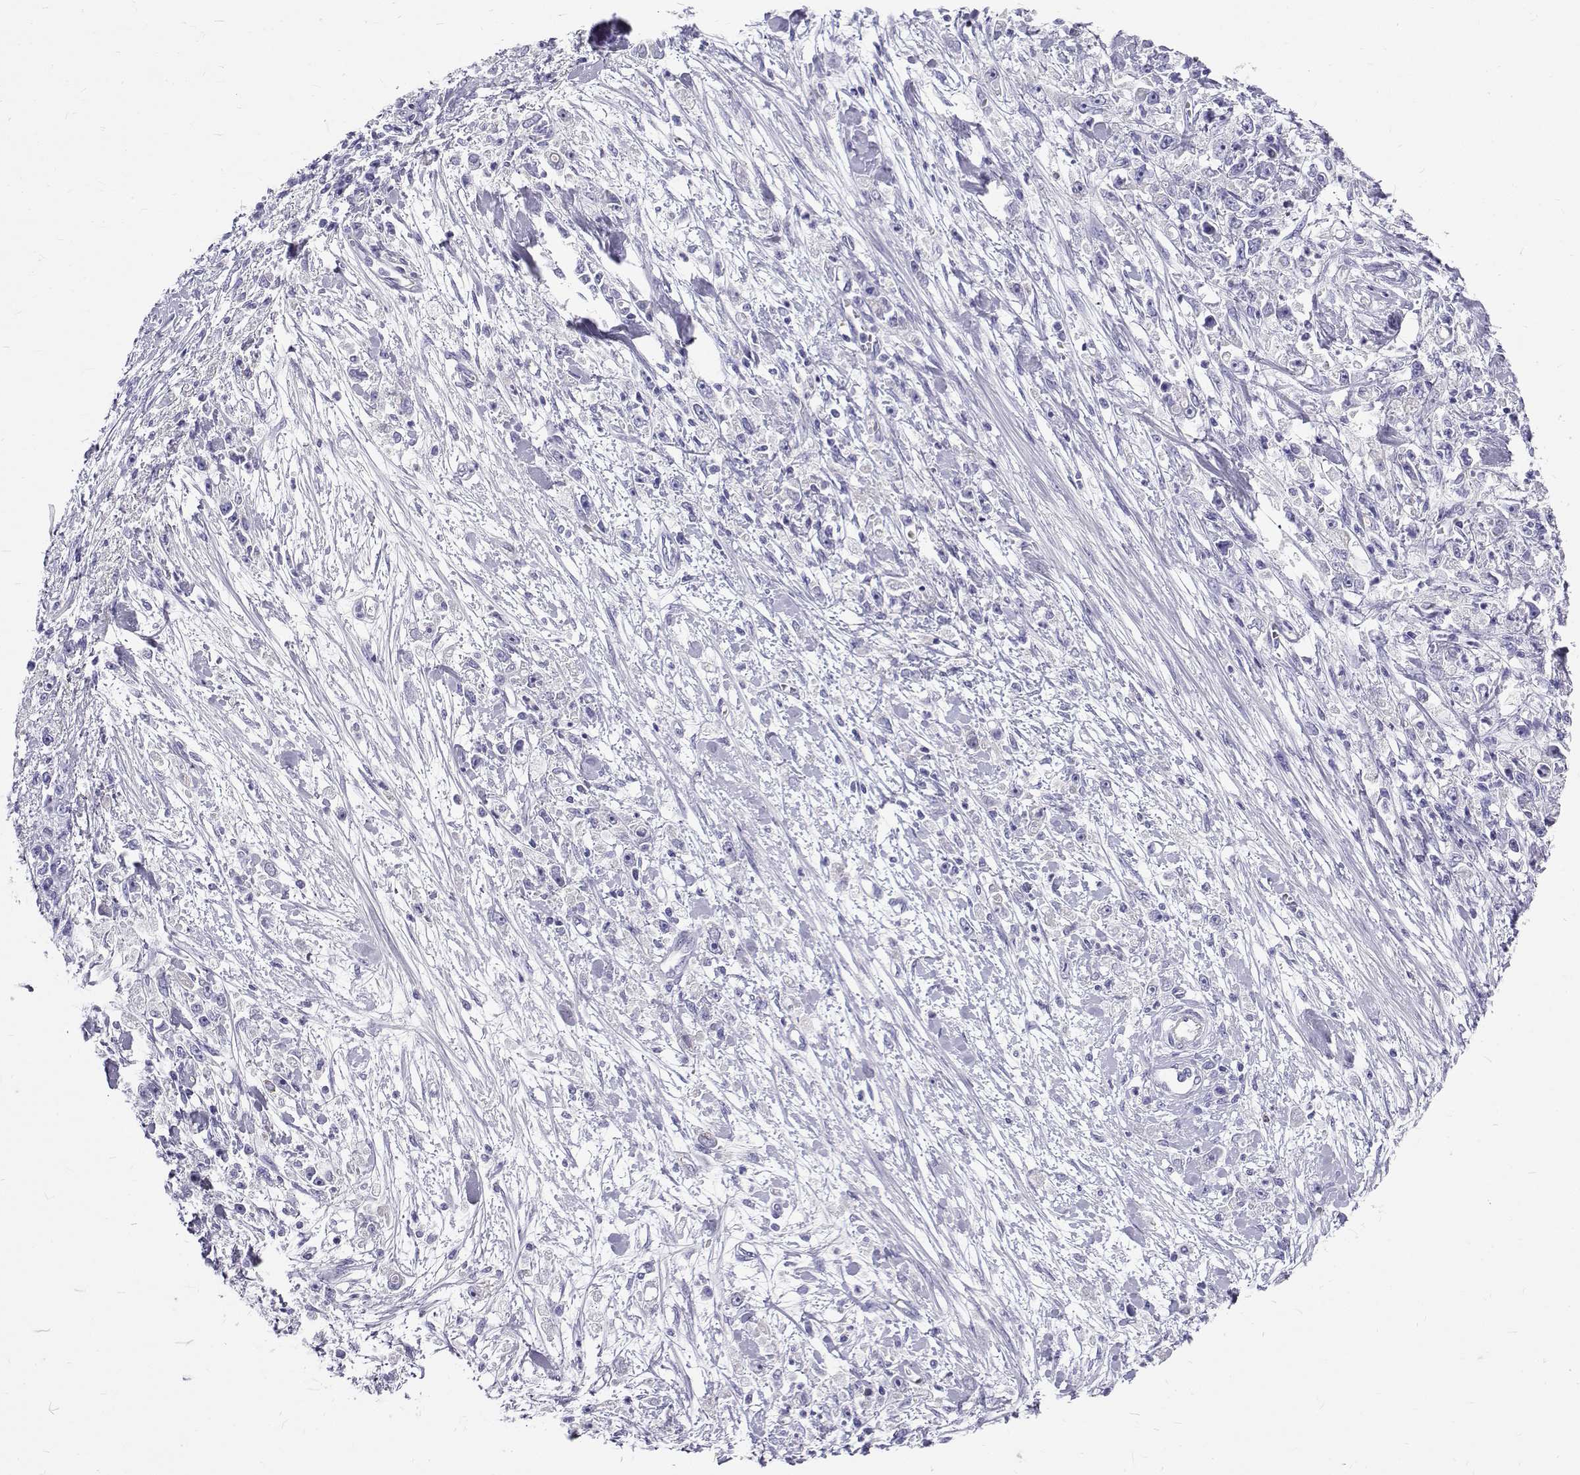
{"staining": {"intensity": "negative", "quantity": "none", "location": "none"}, "tissue": "stomach cancer", "cell_type": "Tumor cells", "image_type": "cancer", "snomed": [{"axis": "morphology", "description": "Adenocarcinoma, NOS"}, {"axis": "topography", "description": "Stomach"}], "caption": "A micrograph of stomach cancer stained for a protein shows no brown staining in tumor cells.", "gene": "IGSF1", "patient": {"sex": "female", "age": 59}}